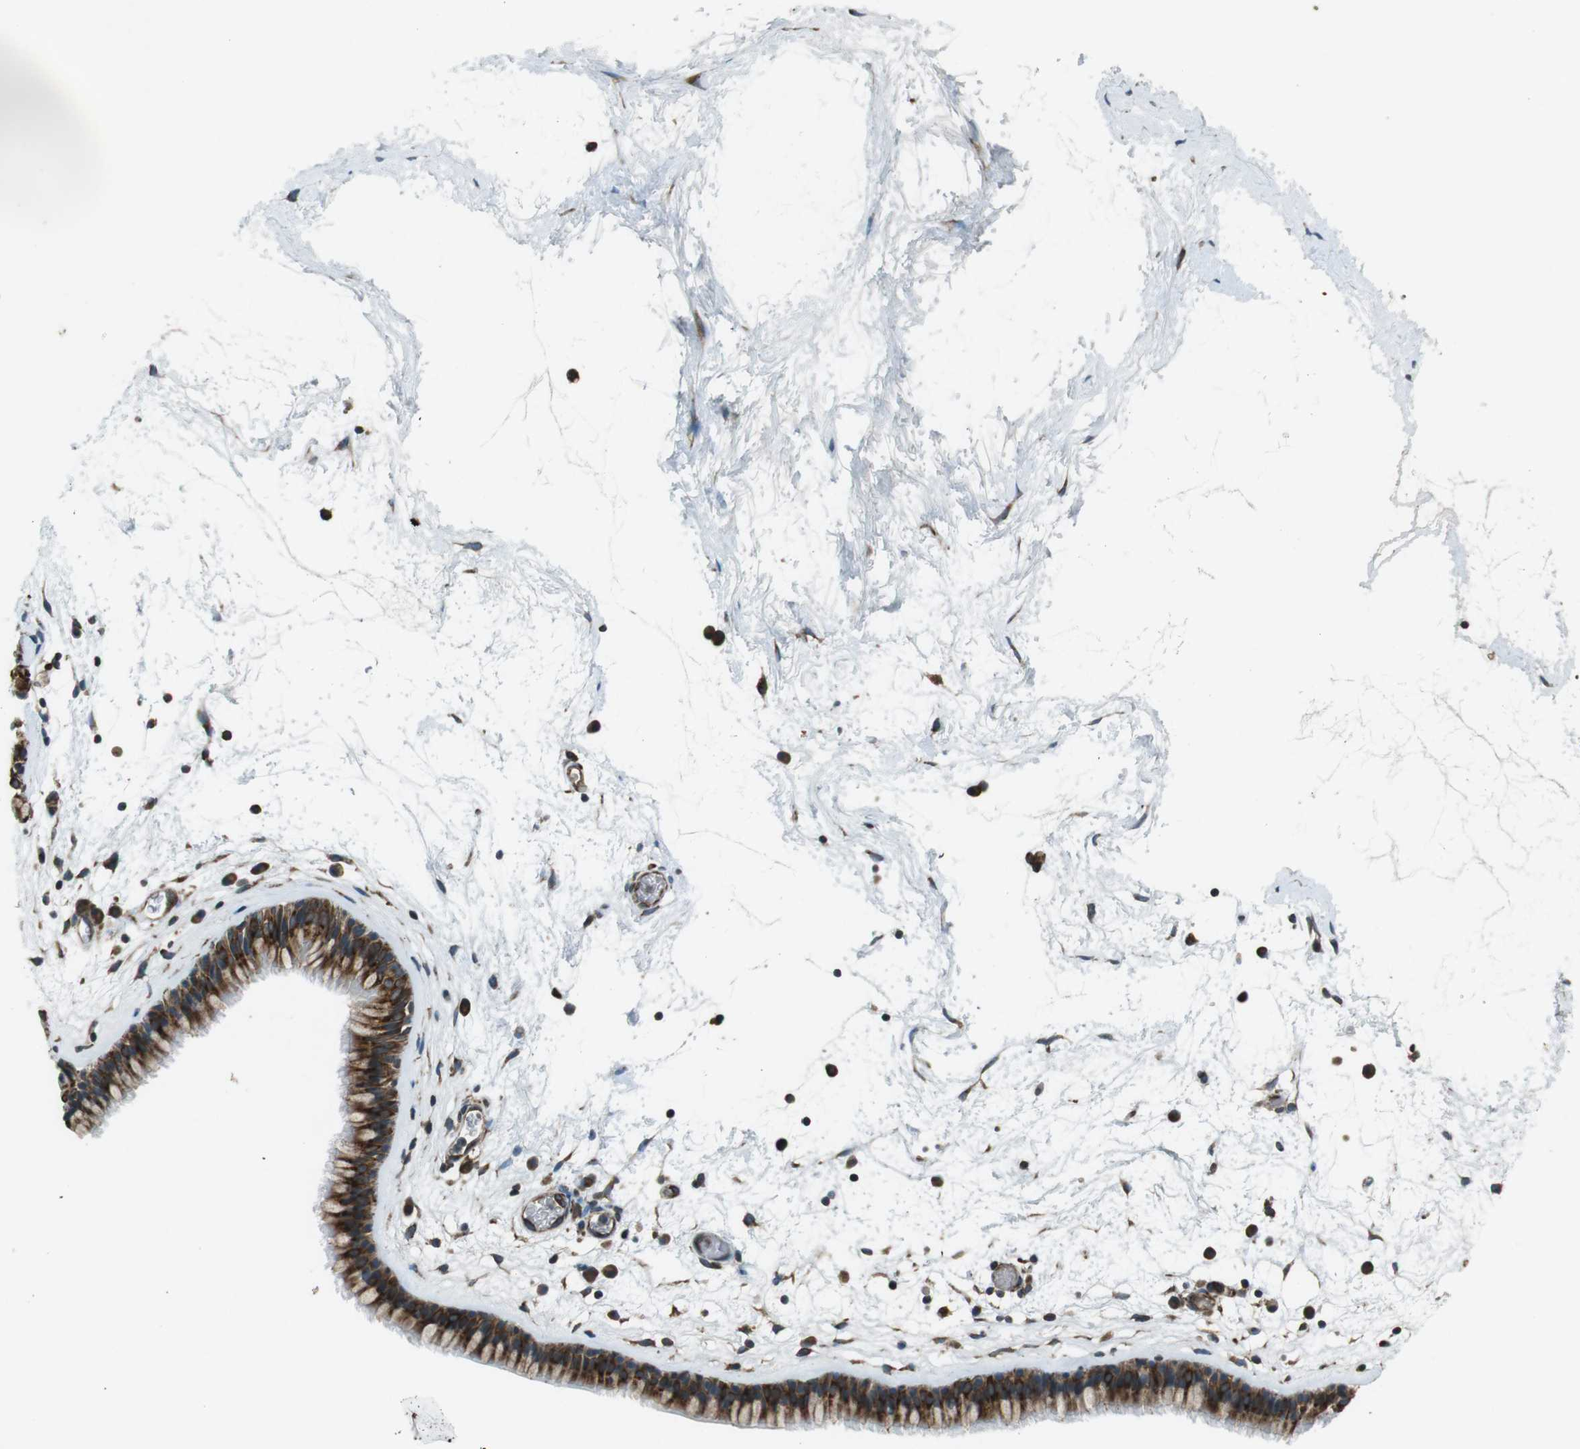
{"staining": {"intensity": "strong", "quantity": ">75%", "location": "cytoplasmic/membranous"}, "tissue": "nasopharynx", "cell_type": "Respiratory epithelial cells", "image_type": "normal", "snomed": [{"axis": "morphology", "description": "Normal tissue, NOS"}, {"axis": "morphology", "description": "Inflammation, NOS"}, {"axis": "topography", "description": "Nasopharynx"}], "caption": "IHC (DAB (3,3'-diaminobenzidine)) staining of benign nasopharynx demonstrates strong cytoplasmic/membranous protein staining in approximately >75% of respiratory epithelial cells.", "gene": "KTN1", "patient": {"sex": "male", "age": 48}}